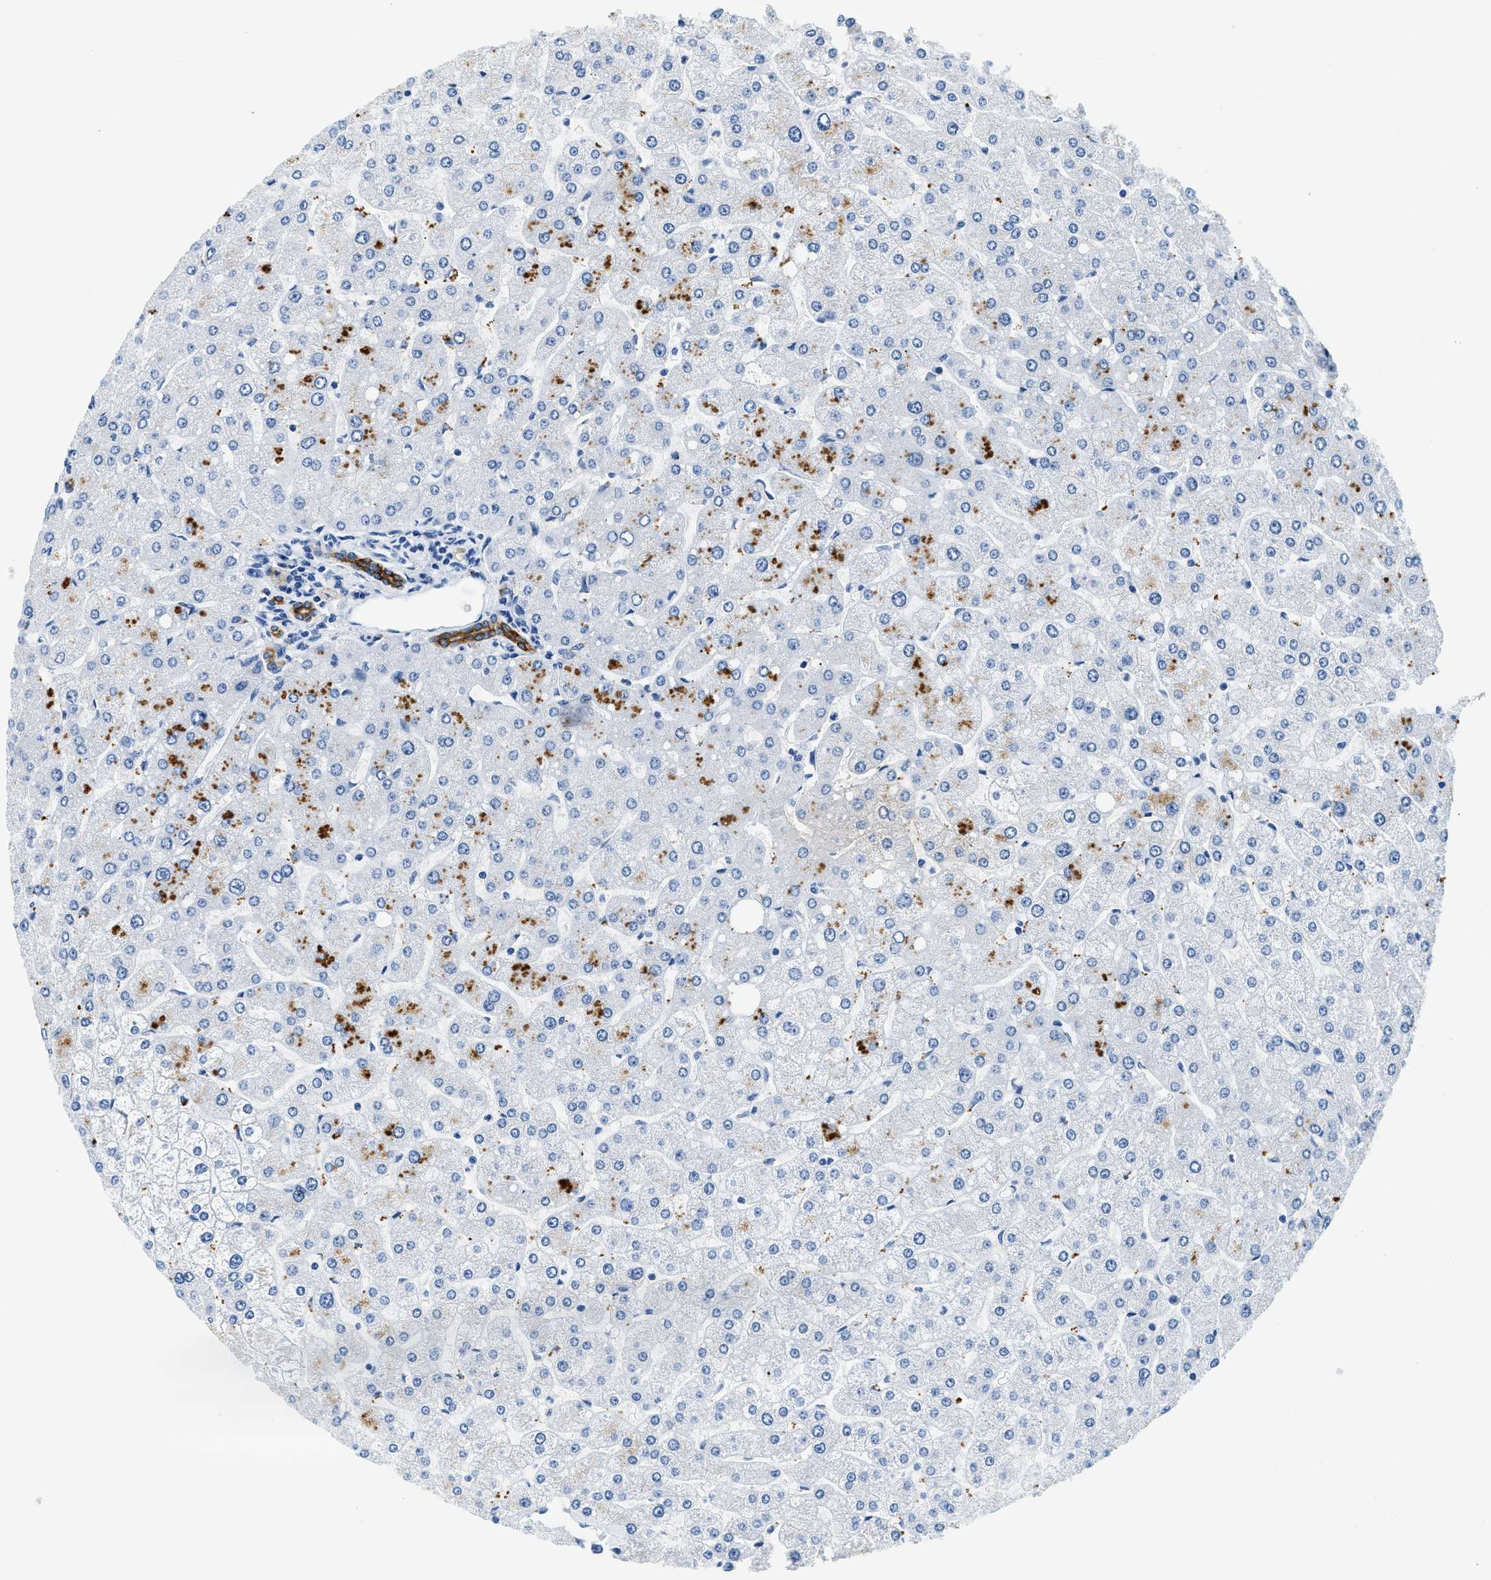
{"staining": {"intensity": "strong", "quantity": ">75%", "location": "cytoplasmic/membranous"}, "tissue": "liver", "cell_type": "Cholangiocytes", "image_type": "normal", "snomed": [{"axis": "morphology", "description": "Normal tissue, NOS"}, {"axis": "topography", "description": "Liver"}], "caption": "The micrograph reveals immunohistochemical staining of normal liver. There is strong cytoplasmic/membranous expression is present in about >75% of cholangiocytes. (Brightfield microscopy of DAB IHC at high magnification).", "gene": "STXBP2", "patient": {"sex": "male", "age": 55}}